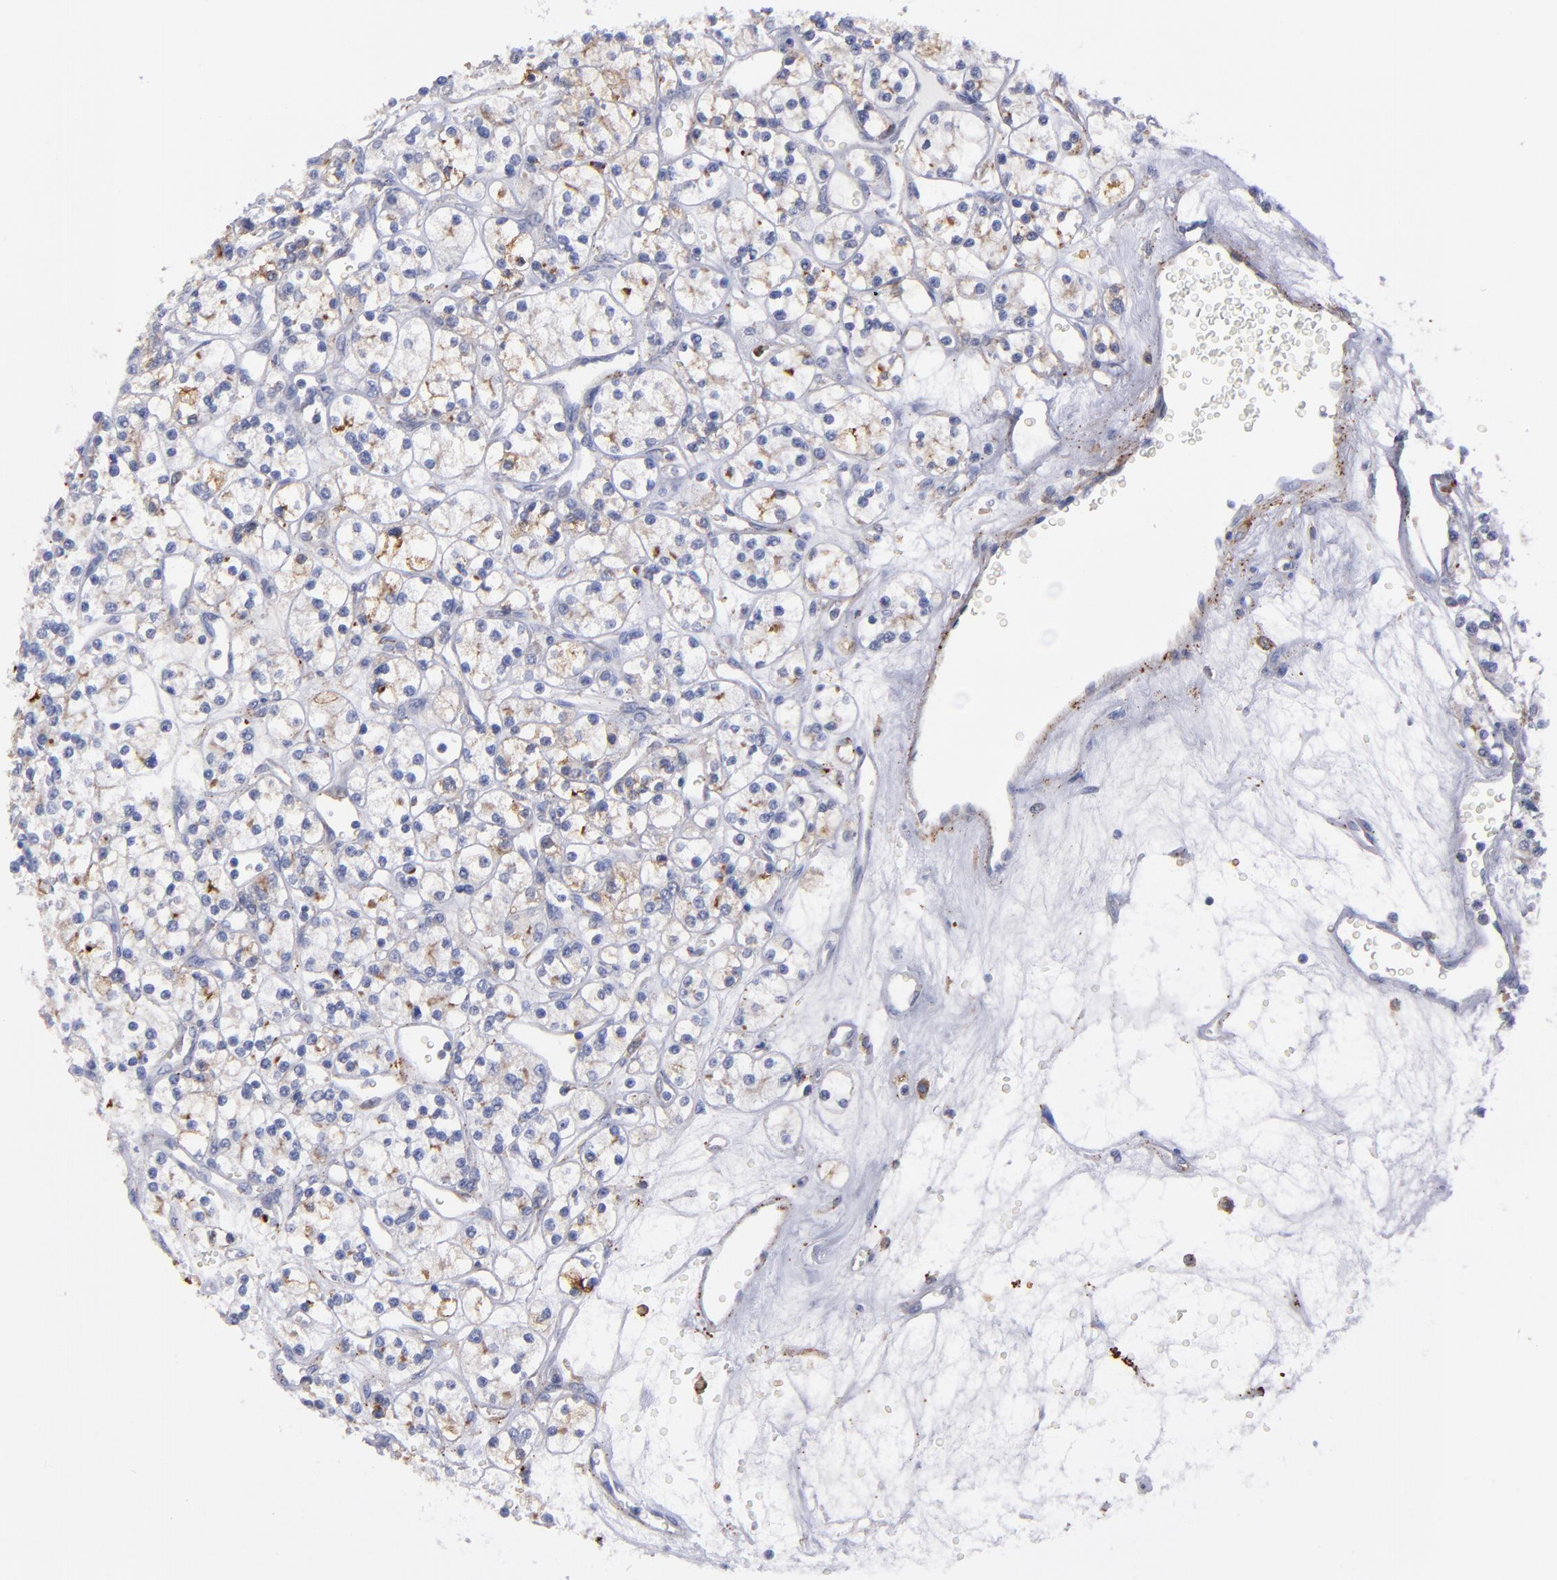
{"staining": {"intensity": "weak", "quantity": "<25%", "location": "cytoplasmic/membranous"}, "tissue": "renal cancer", "cell_type": "Tumor cells", "image_type": "cancer", "snomed": [{"axis": "morphology", "description": "Adenocarcinoma, NOS"}, {"axis": "topography", "description": "Kidney"}], "caption": "Micrograph shows no significant protein positivity in tumor cells of renal cancer (adenocarcinoma). (Stains: DAB IHC with hematoxylin counter stain, Microscopy: brightfield microscopy at high magnification).", "gene": "MFGE8", "patient": {"sex": "female", "age": 62}}